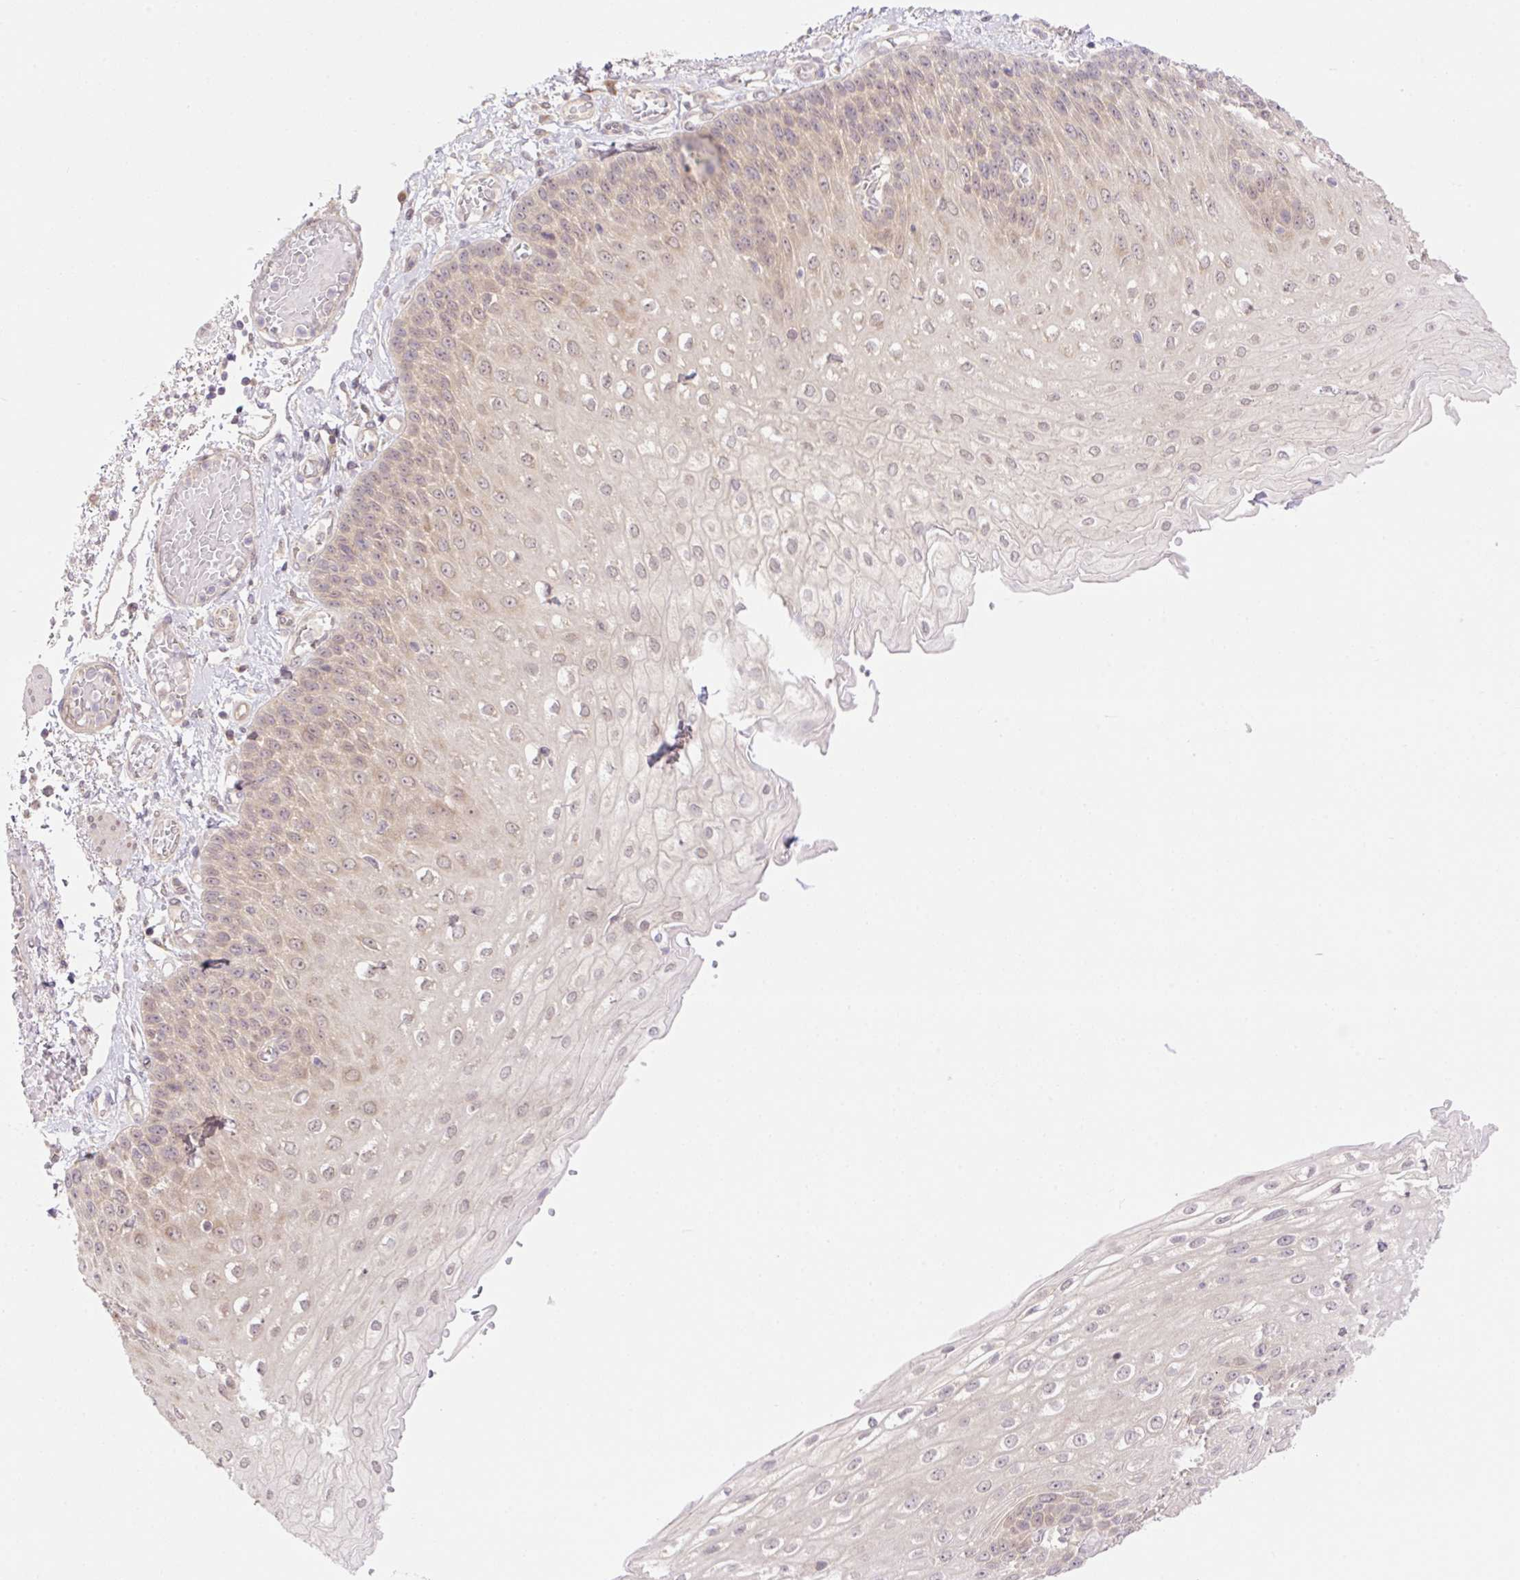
{"staining": {"intensity": "moderate", "quantity": "25%-75%", "location": "cytoplasmic/membranous,nuclear"}, "tissue": "esophagus", "cell_type": "Squamous epithelial cells", "image_type": "normal", "snomed": [{"axis": "morphology", "description": "Normal tissue, NOS"}, {"axis": "morphology", "description": "Adenocarcinoma, NOS"}, {"axis": "topography", "description": "Esophagus"}], "caption": "Immunohistochemical staining of benign esophagus reveals medium levels of moderate cytoplasmic/membranous,nuclear positivity in about 25%-75% of squamous epithelial cells. Nuclei are stained in blue.", "gene": "VPS25", "patient": {"sex": "male", "age": 81}}